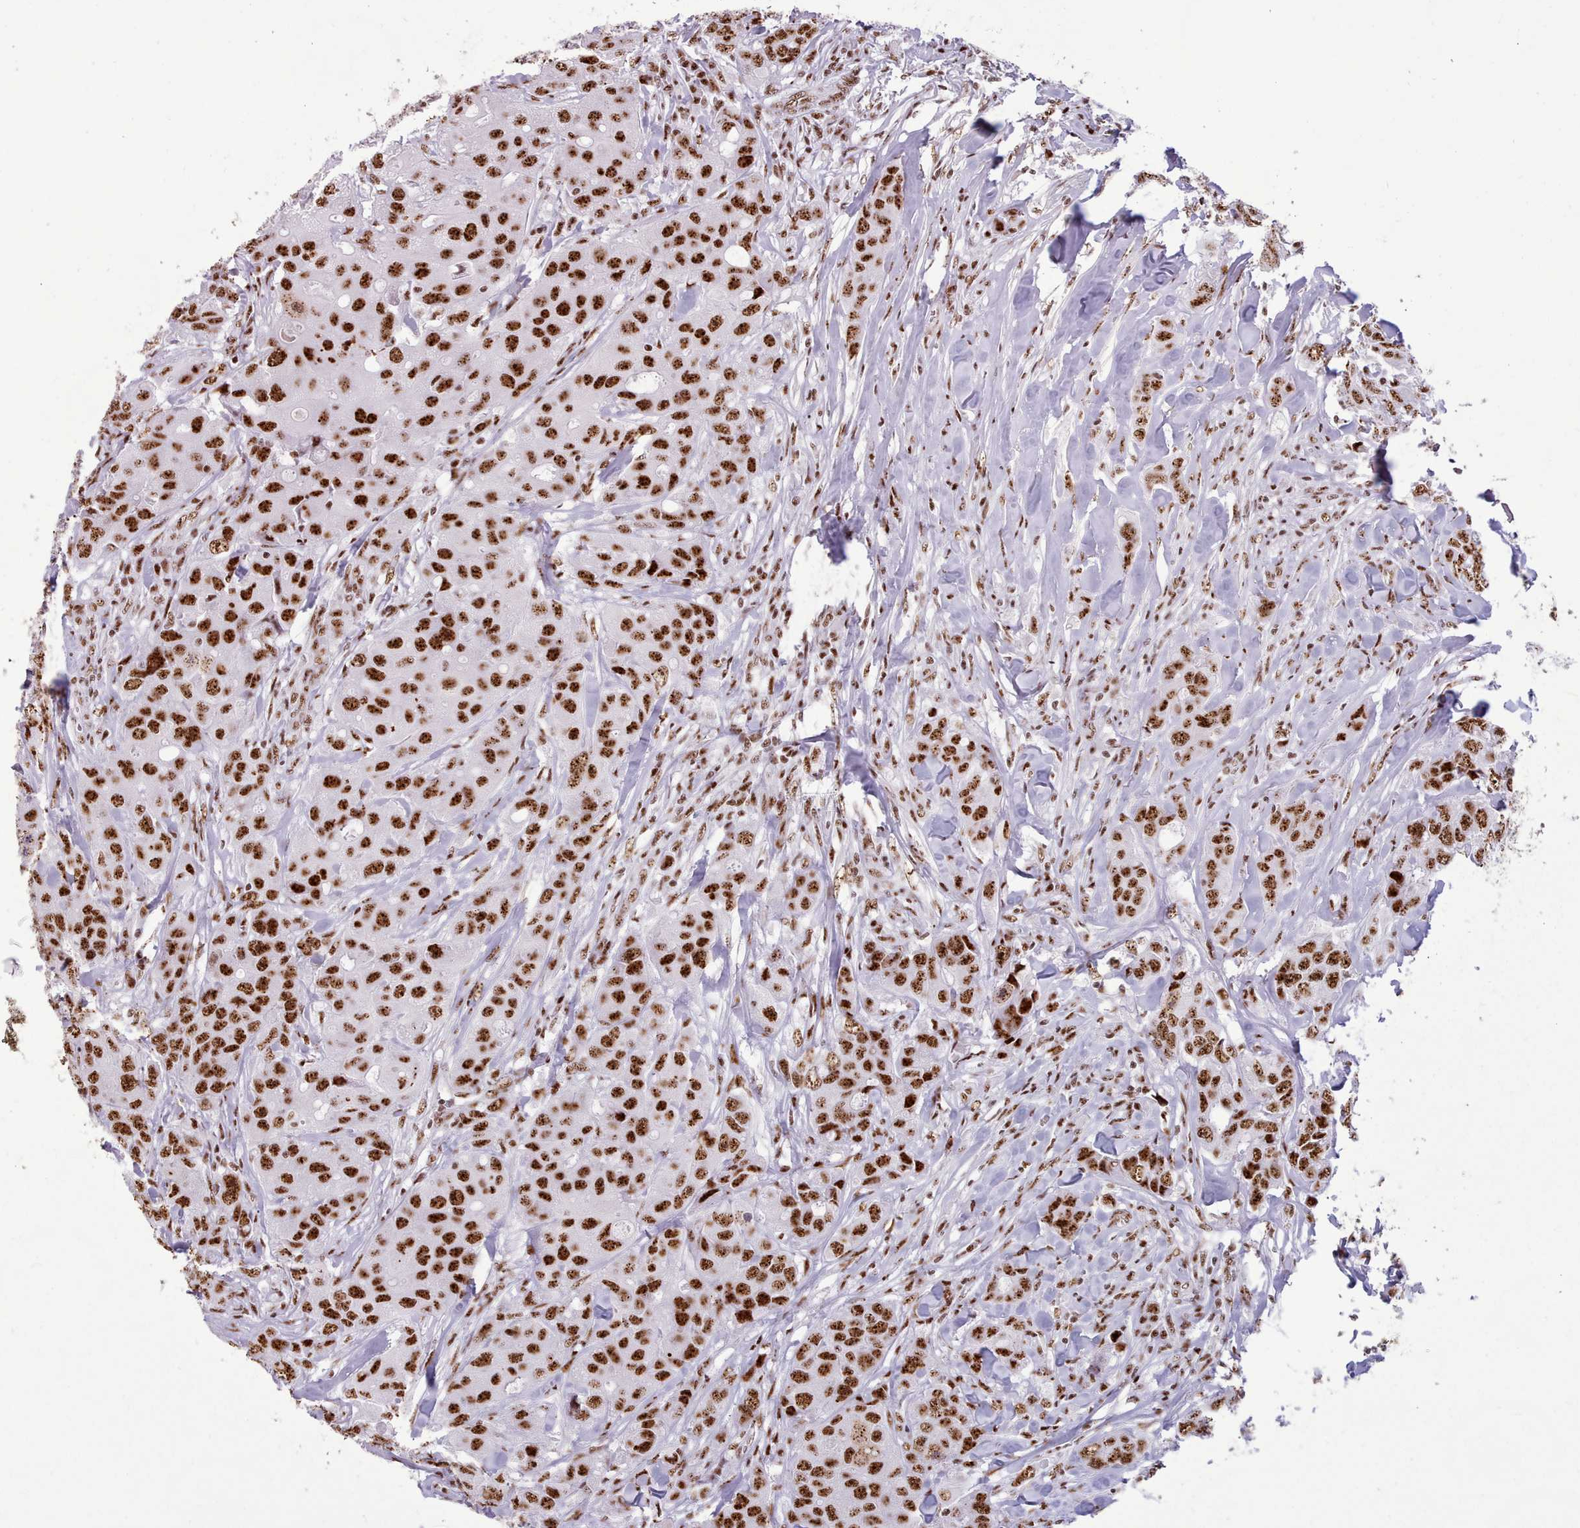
{"staining": {"intensity": "strong", "quantity": ">75%", "location": "nuclear"}, "tissue": "breast cancer", "cell_type": "Tumor cells", "image_type": "cancer", "snomed": [{"axis": "morphology", "description": "Duct carcinoma"}, {"axis": "topography", "description": "Breast"}], "caption": "Strong nuclear staining for a protein is identified in about >75% of tumor cells of breast cancer using immunohistochemistry.", "gene": "TMEM35B", "patient": {"sex": "female", "age": 43}}